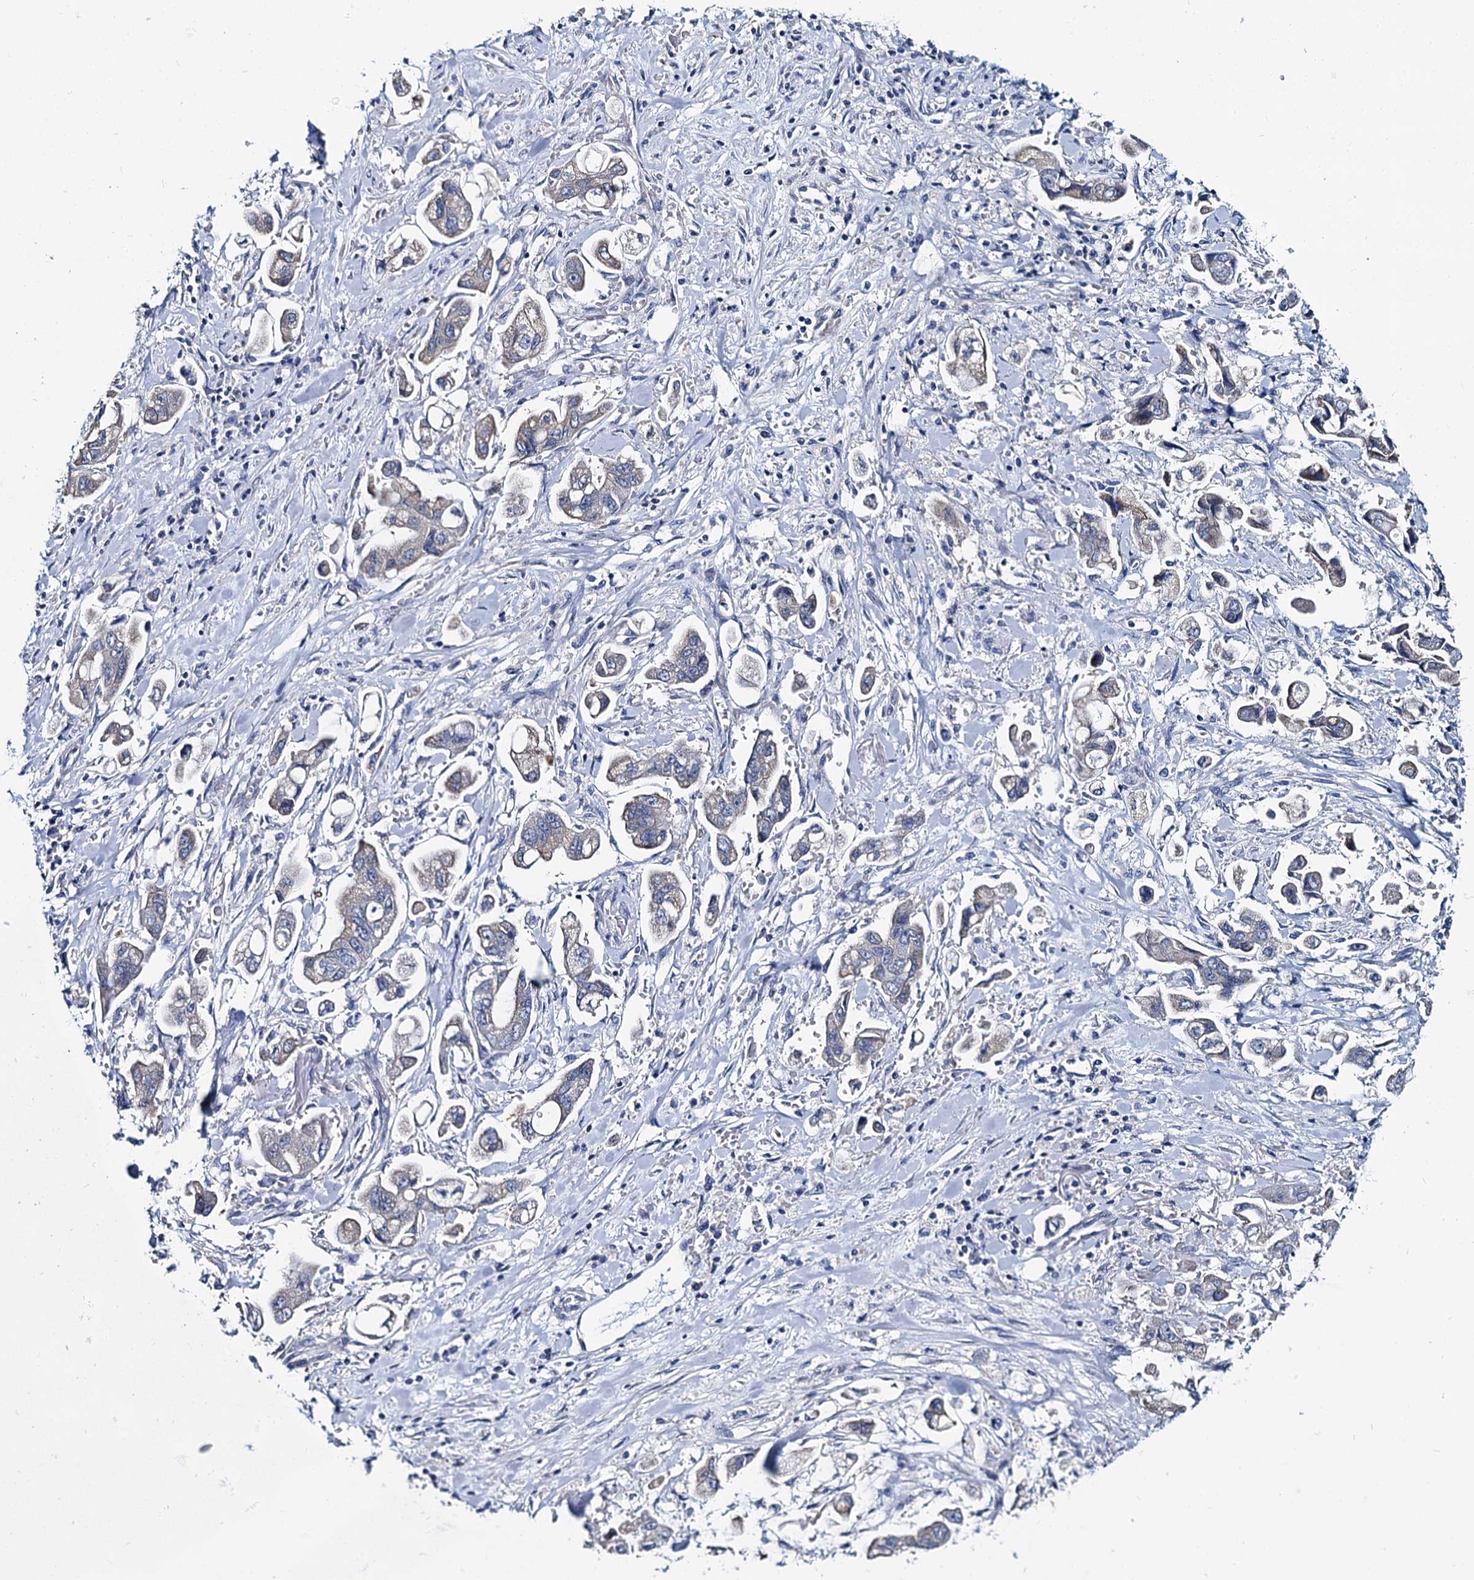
{"staining": {"intensity": "negative", "quantity": "none", "location": "none"}, "tissue": "stomach cancer", "cell_type": "Tumor cells", "image_type": "cancer", "snomed": [{"axis": "morphology", "description": "Adenocarcinoma, NOS"}, {"axis": "topography", "description": "Stomach"}], "caption": "Stomach cancer was stained to show a protein in brown. There is no significant expression in tumor cells. (Stains: DAB (3,3'-diaminobenzidine) immunohistochemistry with hematoxylin counter stain, Microscopy: brightfield microscopy at high magnification).", "gene": "MIOX", "patient": {"sex": "male", "age": 62}}